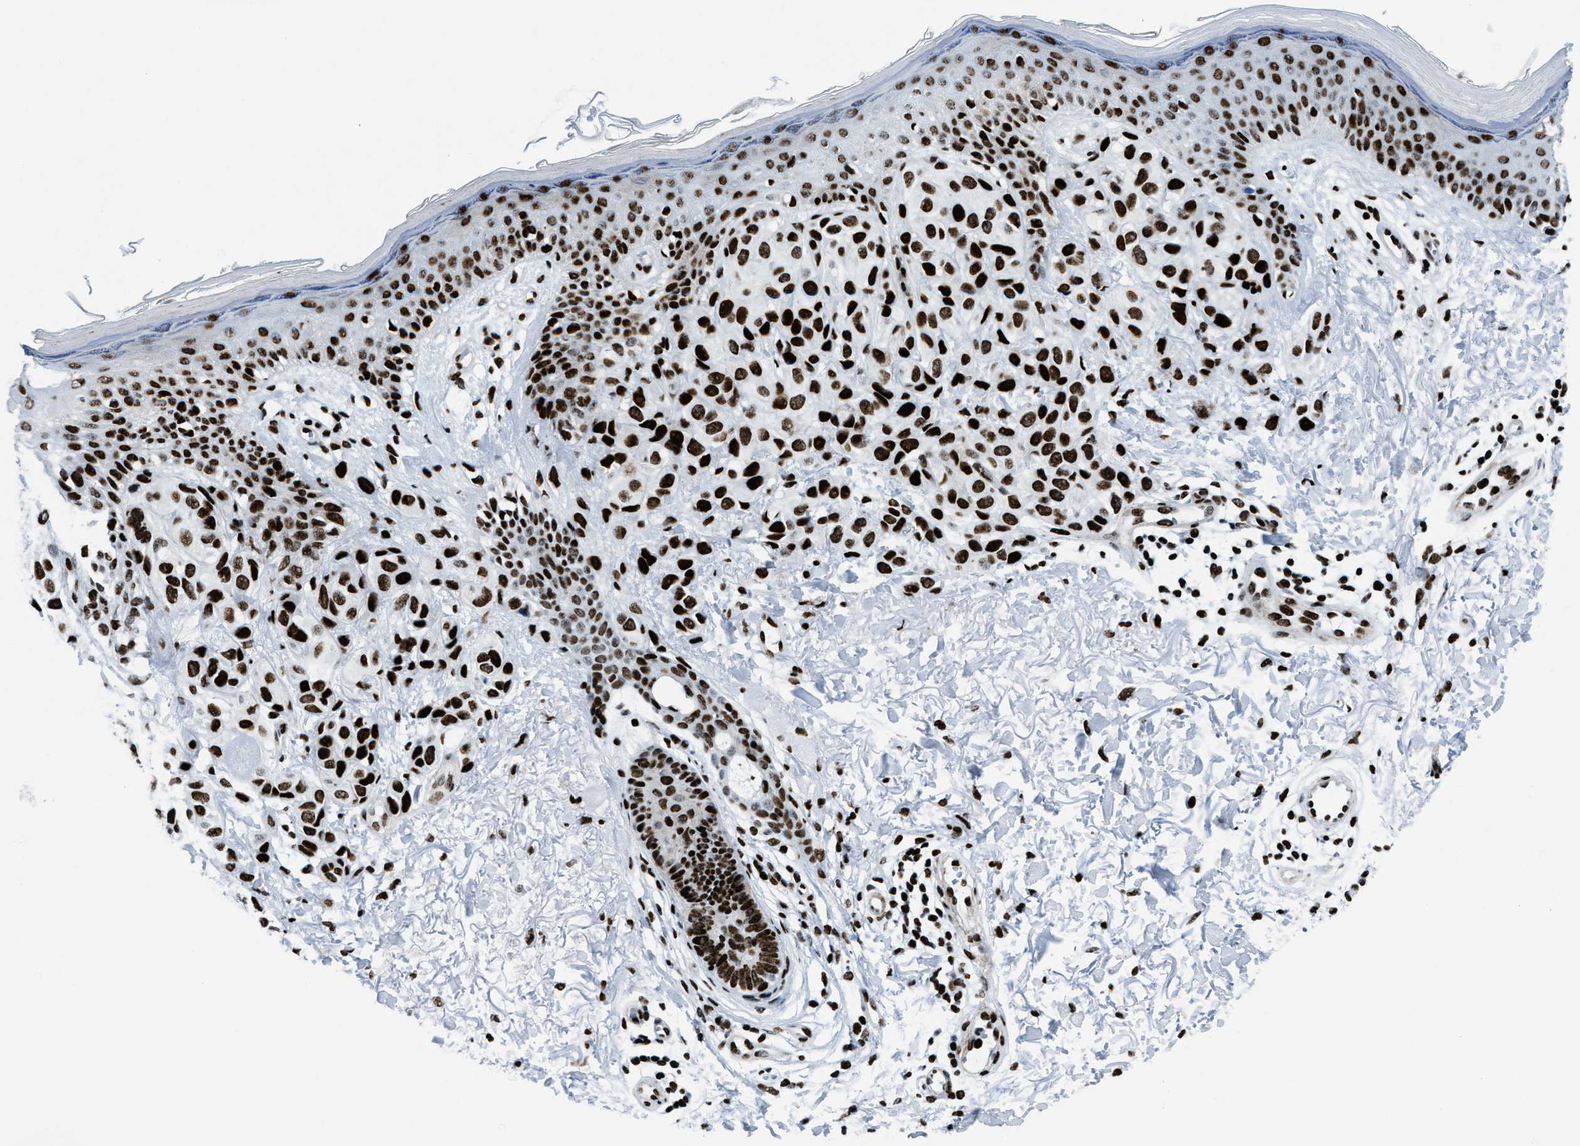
{"staining": {"intensity": "strong", "quantity": ">75%", "location": "nuclear"}, "tissue": "melanoma", "cell_type": "Tumor cells", "image_type": "cancer", "snomed": [{"axis": "morphology", "description": "Malignant melanoma, NOS"}, {"axis": "topography", "description": "Skin"}], "caption": "DAB (3,3'-diaminobenzidine) immunohistochemical staining of malignant melanoma reveals strong nuclear protein positivity in approximately >75% of tumor cells.", "gene": "NONO", "patient": {"sex": "female", "age": 58}}